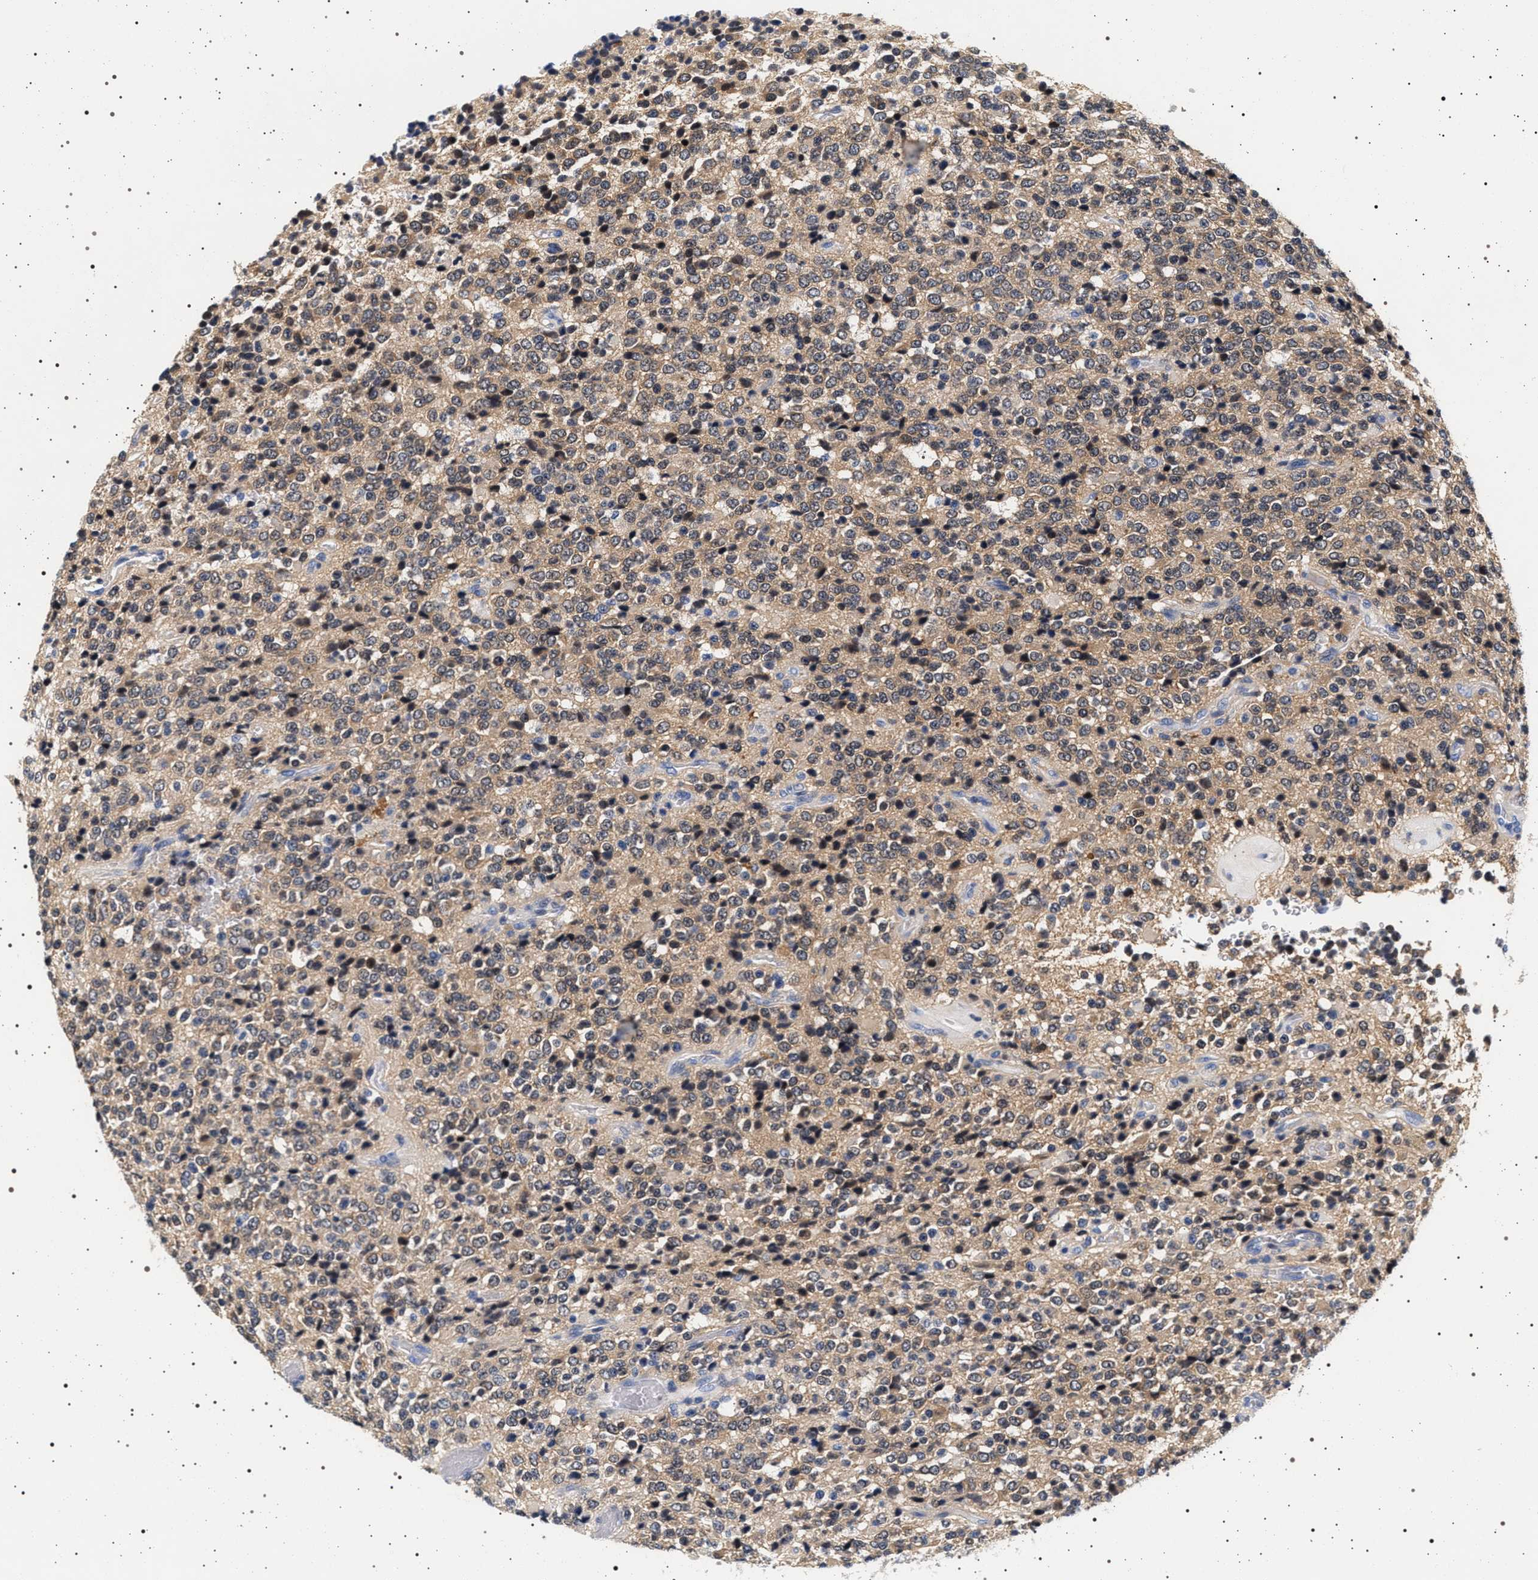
{"staining": {"intensity": "weak", "quantity": ">75%", "location": "cytoplasmic/membranous"}, "tissue": "glioma", "cell_type": "Tumor cells", "image_type": "cancer", "snomed": [{"axis": "morphology", "description": "Glioma, malignant, High grade"}, {"axis": "topography", "description": "pancreas cauda"}], "caption": "Immunohistochemical staining of high-grade glioma (malignant) shows low levels of weak cytoplasmic/membranous protein positivity in approximately >75% of tumor cells.", "gene": "MAPK10", "patient": {"sex": "male", "age": 60}}